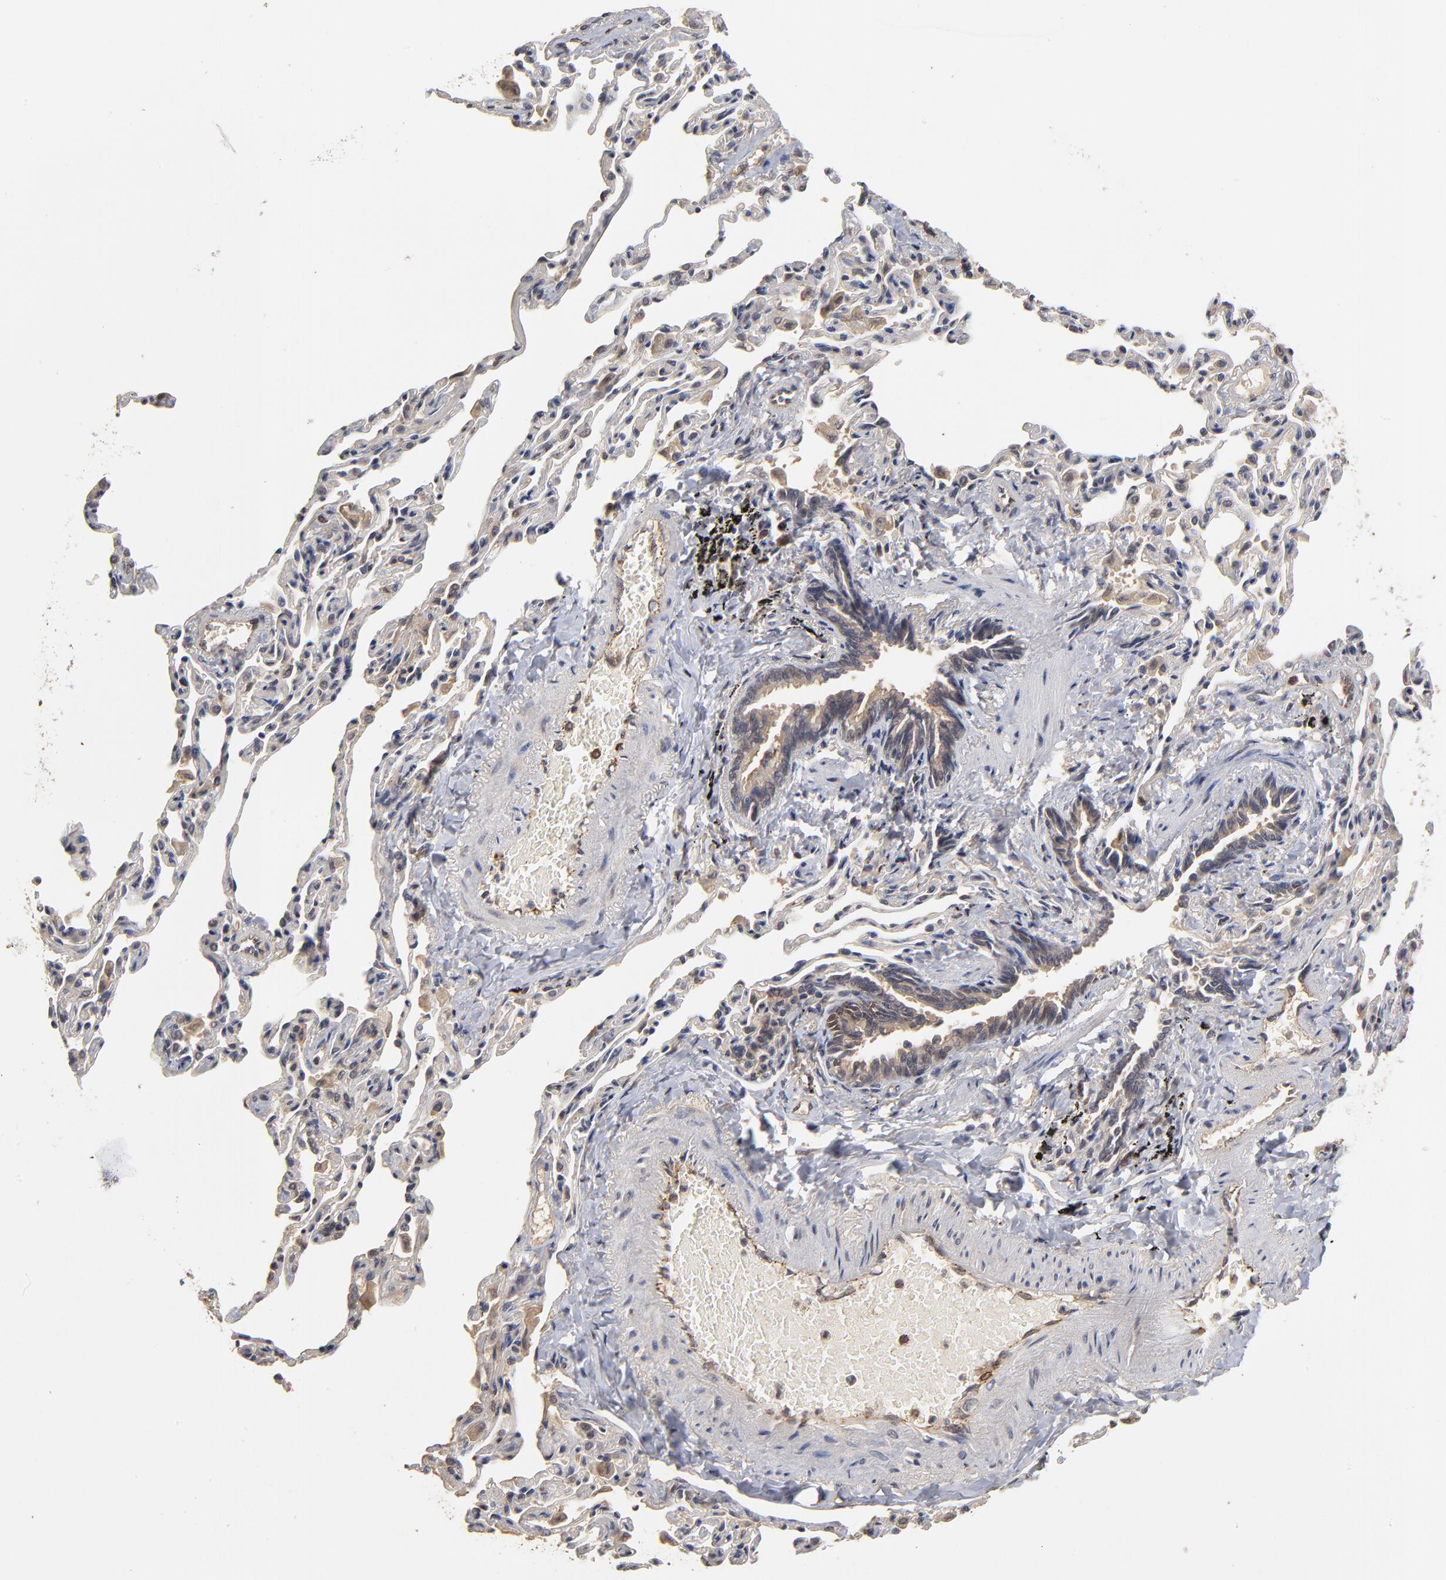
{"staining": {"intensity": "moderate", "quantity": ">75%", "location": "cytoplasmic/membranous"}, "tissue": "bronchus", "cell_type": "Respiratory epithelial cells", "image_type": "normal", "snomed": [{"axis": "morphology", "description": "Normal tissue, NOS"}, {"axis": "topography", "description": "Cartilage tissue"}, {"axis": "topography", "description": "Bronchus"}, {"axis": "topography", "description": "Lung"}], "caption": "Immunohistochemistry (IHC) photomicrograph of benign bronchus: bronchus stained using immunohistochemistry (IHC) shows medium levels of moderate protein expression localized specifically in the cytoplasmic/membranous of respiratory epithelial cells, appearing as a cytoplasmic/membranous brown color.", "gene": "ASB8", "patient": {"sex": "male", "age": 64}}